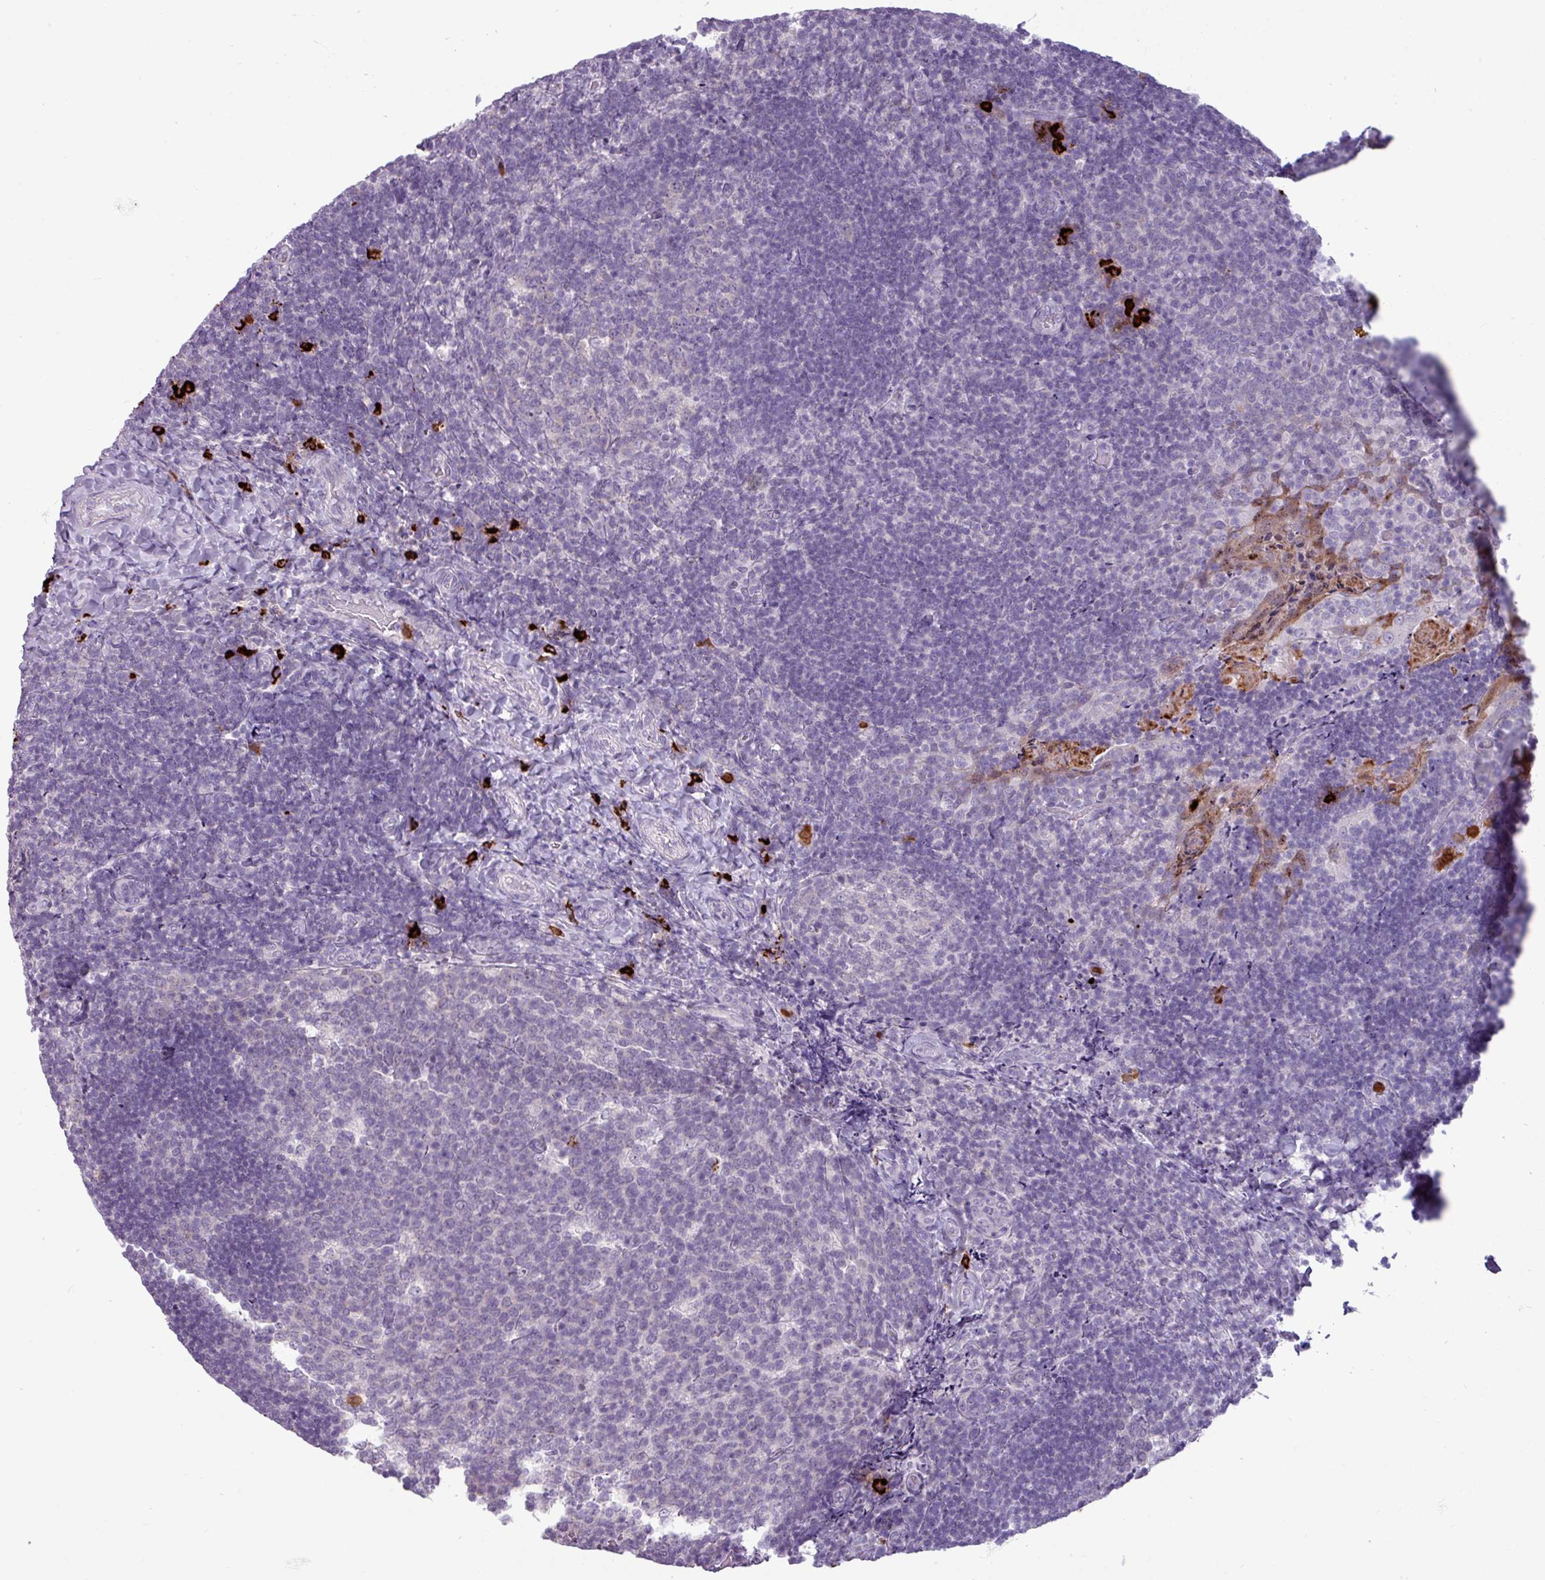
{"staining": {"intensity": "negative", "quantity": "none", "location": "none"}, "tissue": "tonsil", "cell_type": "Germinal center cells", "image_type": "normal", "snomed": [{"axis": "morphology", "description": "Normal tissue, NOS"}, {"axis": "topography", "description": "Tonsil"}], "caption": "Protein analysis of normal tonsil demonstrates no significant staining in germinal center cells. The staining was performed using DAB (3,3'-diaminobenzidine) to visualize the protein expression in brown, while the nuclei were stained in blue with hematoxylin (Magnification: 20x).", "gene": "TRIM39", "patient": {"sex": "female", "age": 10}}